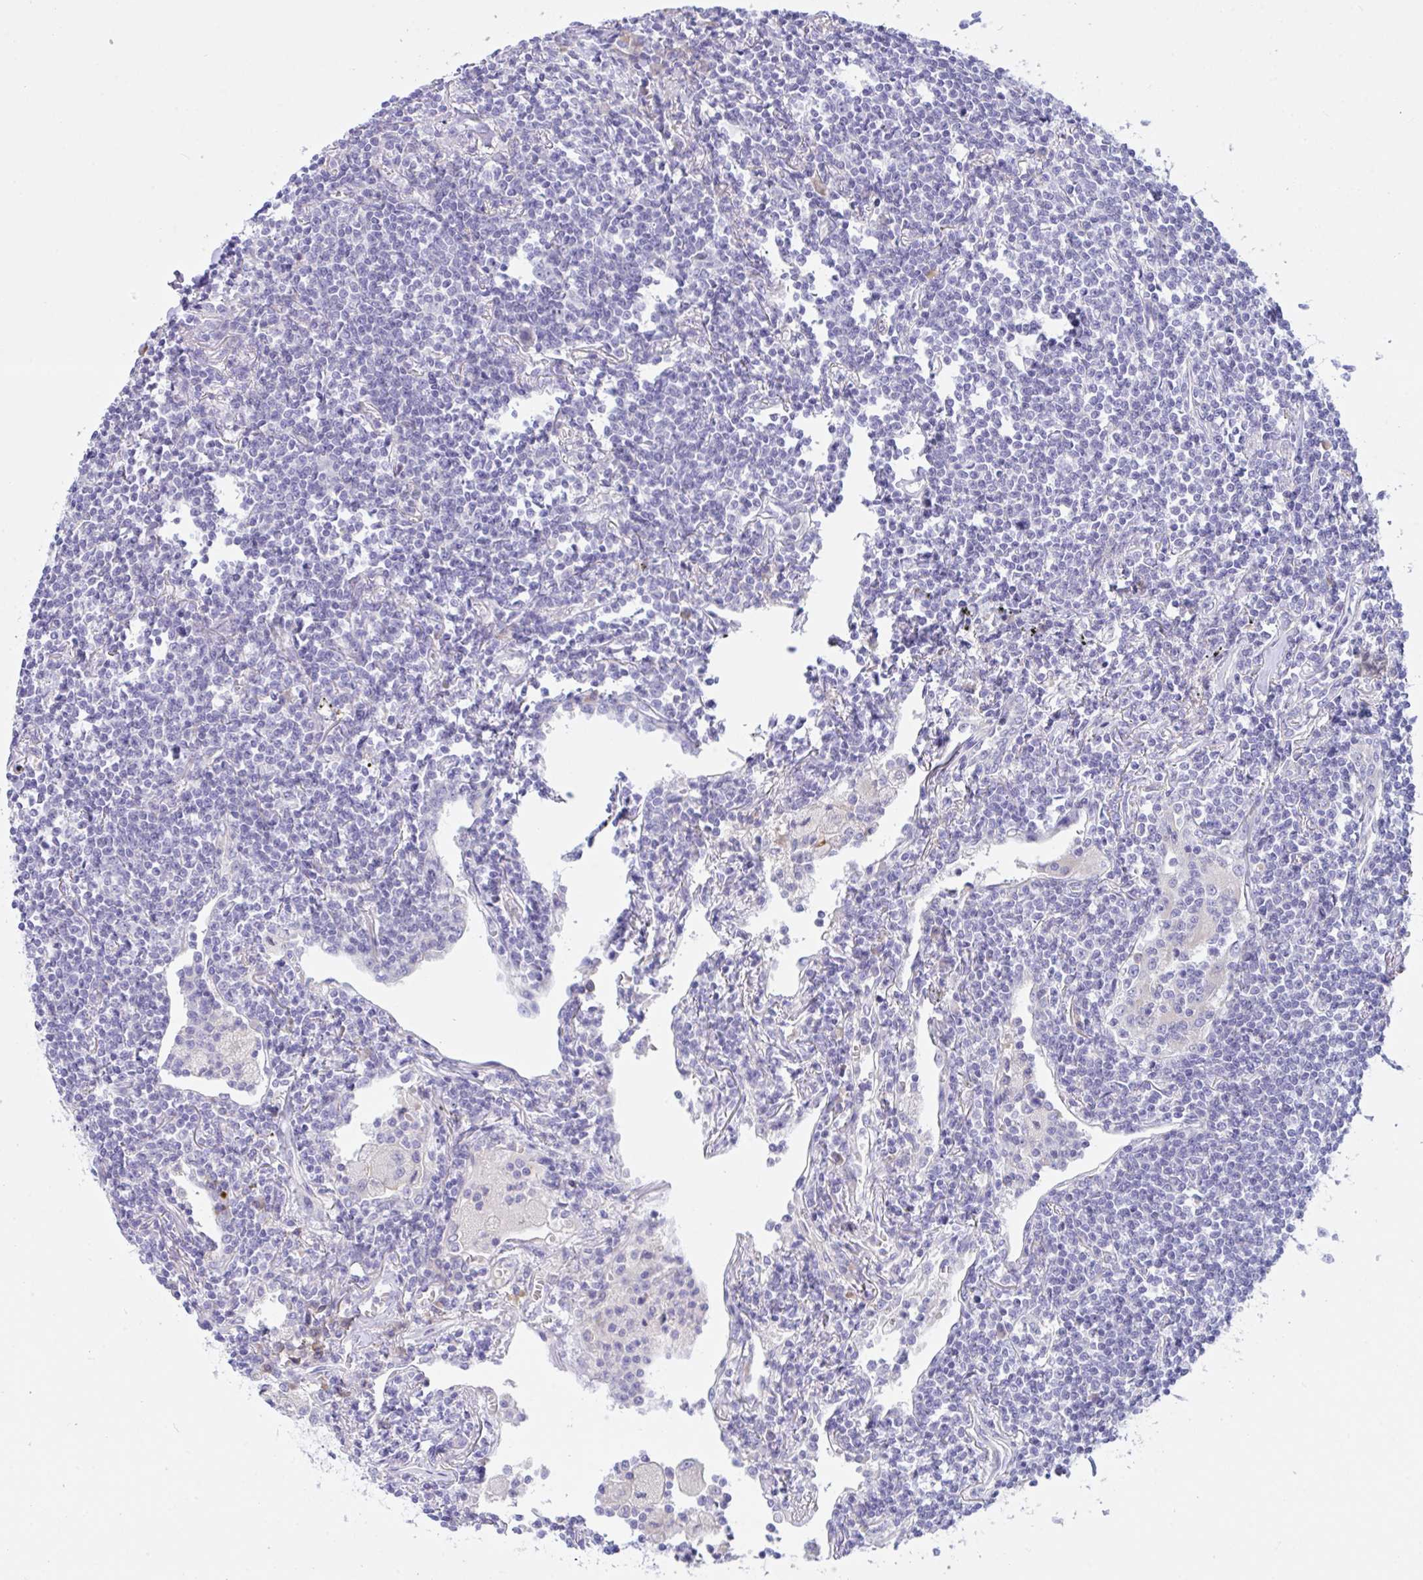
{"staining": {"intensity": "negative", "quantity": "none", "location": "none"}, "tissue": "lymphoma", "cell_type": "Tumor cells", "image_type": "cancer", "snomed": [{"axis": "morphology", "description": "Malignant lymphoma, non-Hodgkin's type, Low grade"}, {"axis": "topography", "description": "Lung"}], "caption": "The image shows no staining of tumor cells in lymphoma.", "gene": "FAM86B1", "patient": {"sex": "female", "age": 71}}